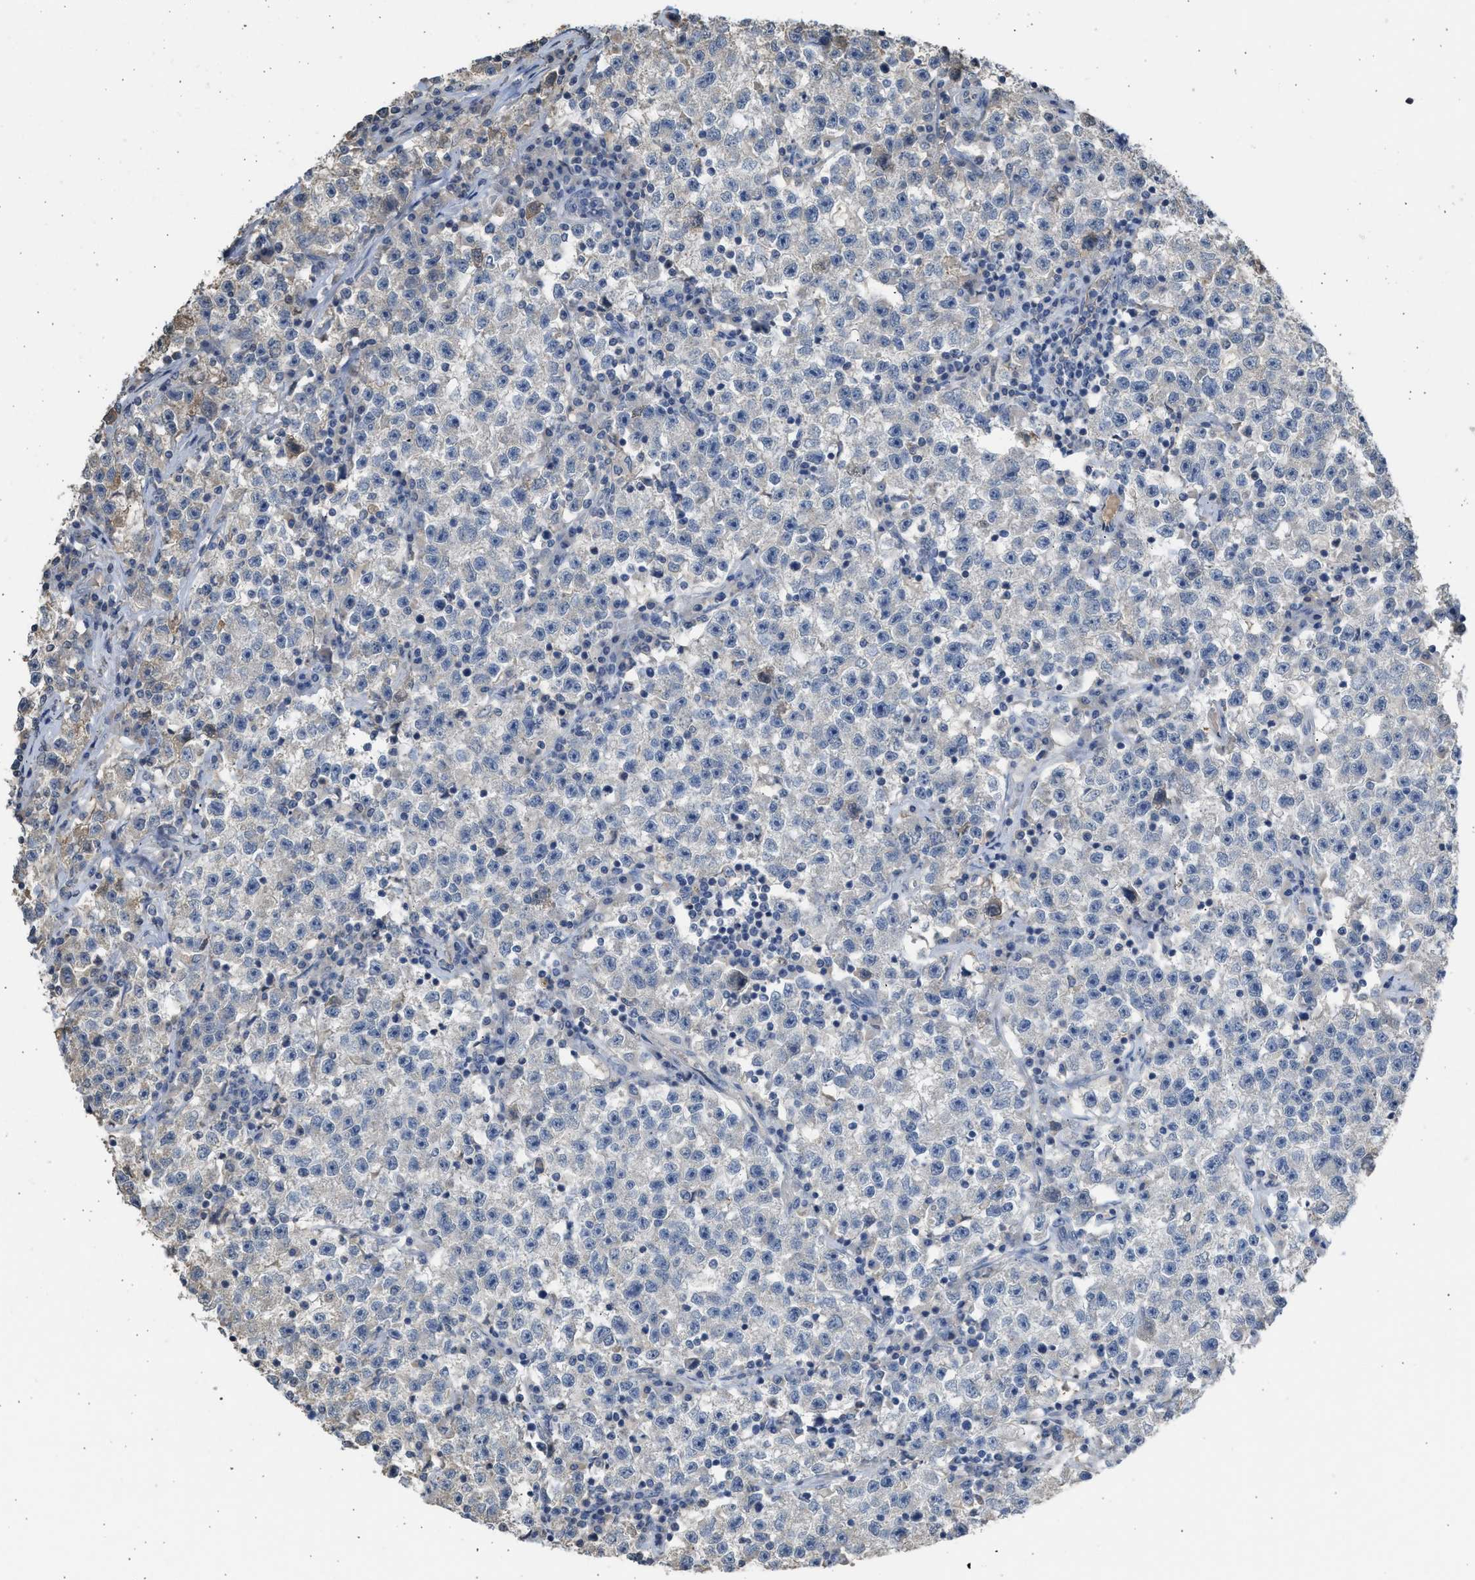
{"staining": {"intensity": "negative", "quantity": "none", "location": "none"}, "tissue": "testis cancer", "cell_type": "Tumor cells", "image_type": "cancer", "snomed": [{"axis": "morphology", "description": "Seminoma, NOS"}, {"axis": "topography", "description": "Testis"}], "caption": "A photomicrograph of human testis seminoma is negative for staining in tumor cells. (Brightfield microscopy of DAB (3,3'-diaminobenzidine) IHC at high magnification).", "gene": "SULT2A1", "patient": {"sex": "male", "age": 22}}